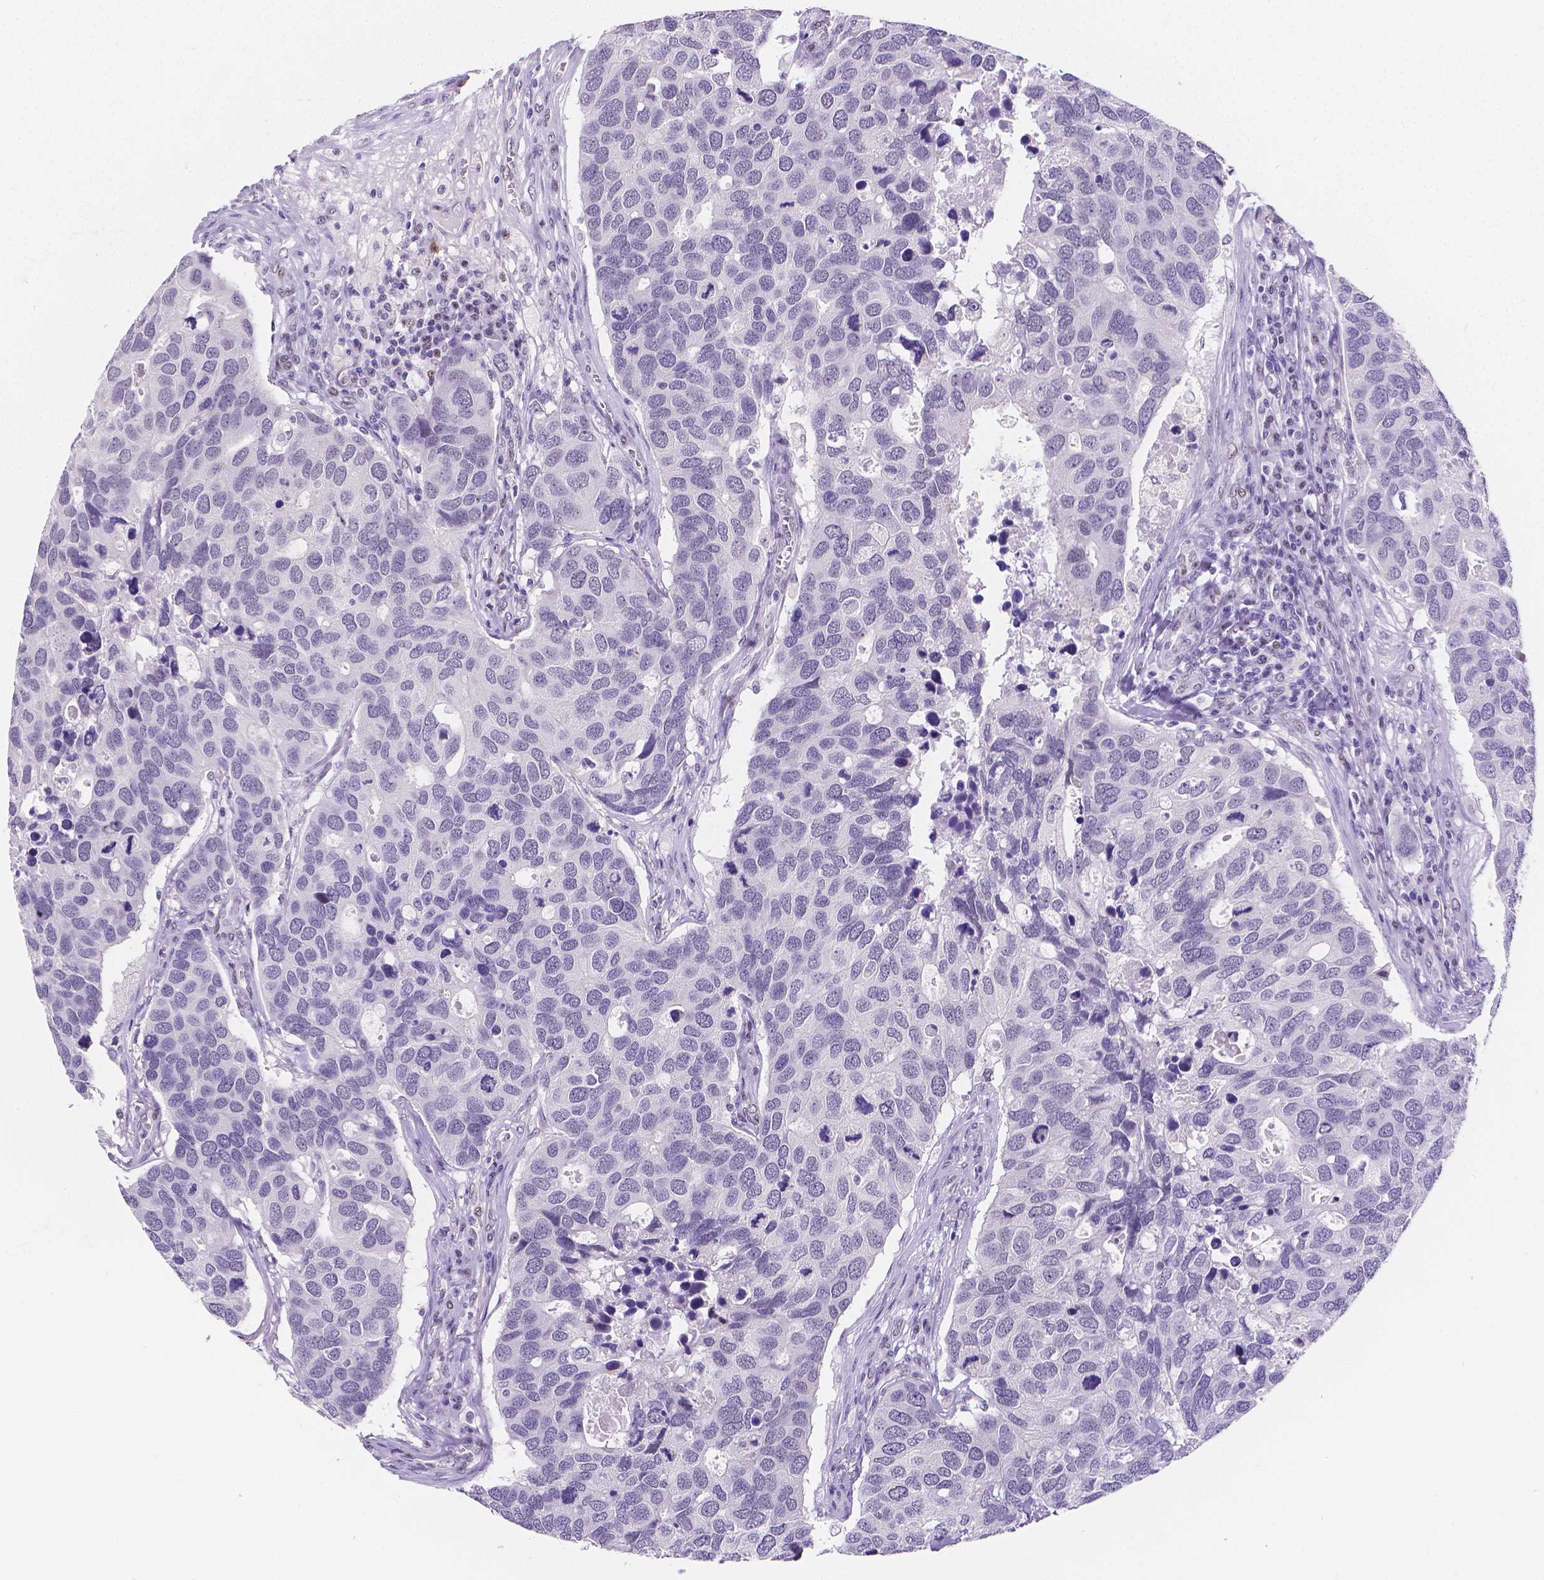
{"staining": {"intensity": "negative", "quantity": "none", "location": "none"}, "tissue": "breast cancer", "cell_type": "Tumor cells", "image_type": "cancer", "snomed": [{"axis": "morphology", "description": "Duct carcinoma"}, {"axis": "topography", "description": "Breast"}], "caption": "Breast cancer (invasive ductal carcinoma) stained for a protein using IHC displays no staining tumor cells.", "gene": "MEF2C", "patient": {"sex": "female", "age": 83}}